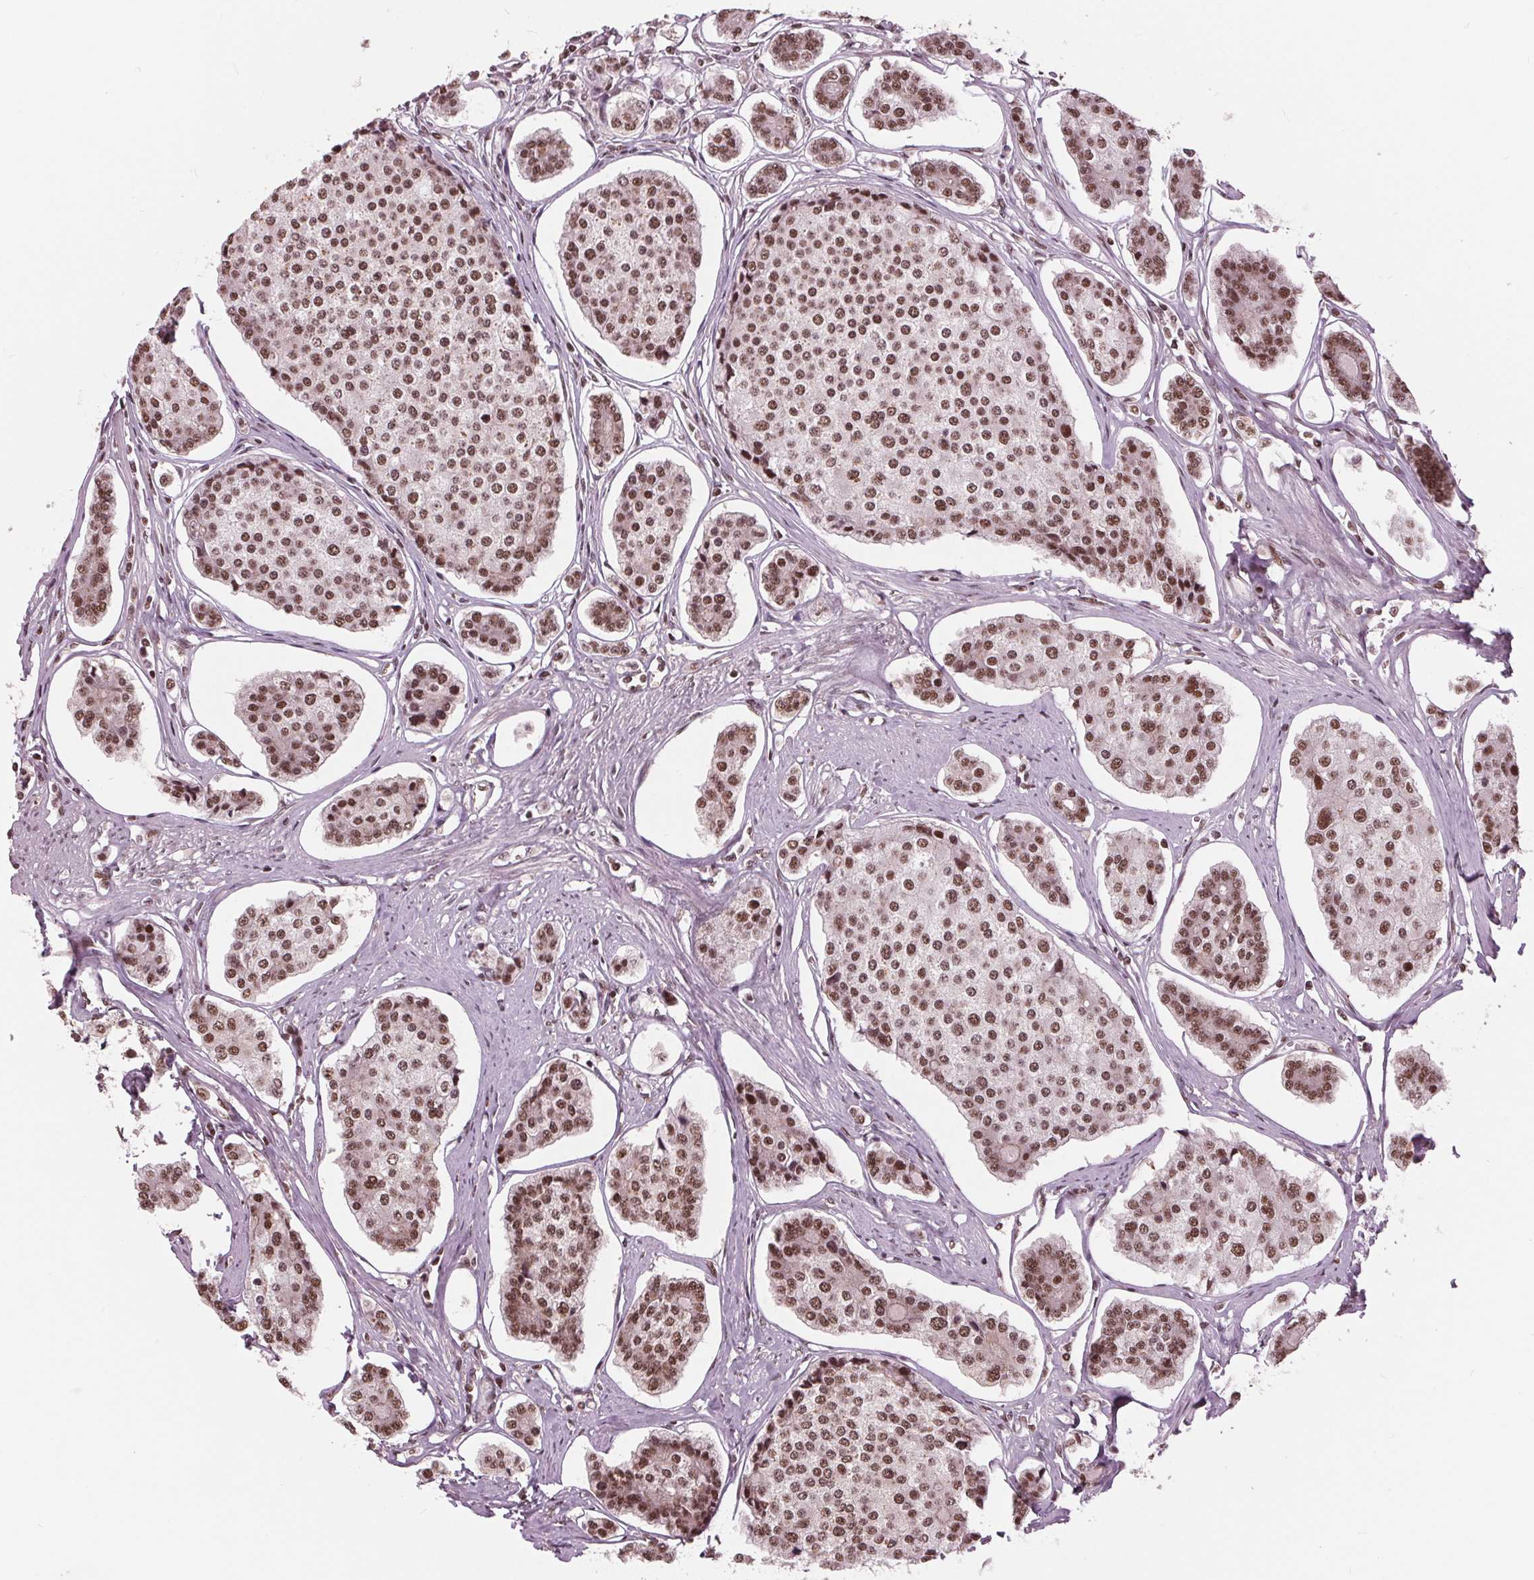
{"staining": {"intensity": "moderate", "quantity": ">75%", "location": "nuclear"}, "tissue": "carcinoid", "cell_type": "Tumor cells", "image_type": "cancer", "snomed": [{"axis": "morphology", "description": "Carcinoid, malignant, NOS"}, {"axis": "topography", "description": "Small intestine"}], "caption": "Carcinoid tissue demonstrates moderate nuclear staining in approximately >75% of tumor cells Ihc stains the protein in brown and the nuclei are stained blue.", "gene": "LSM2", "patient": {"sex": "female", "age": 65}}